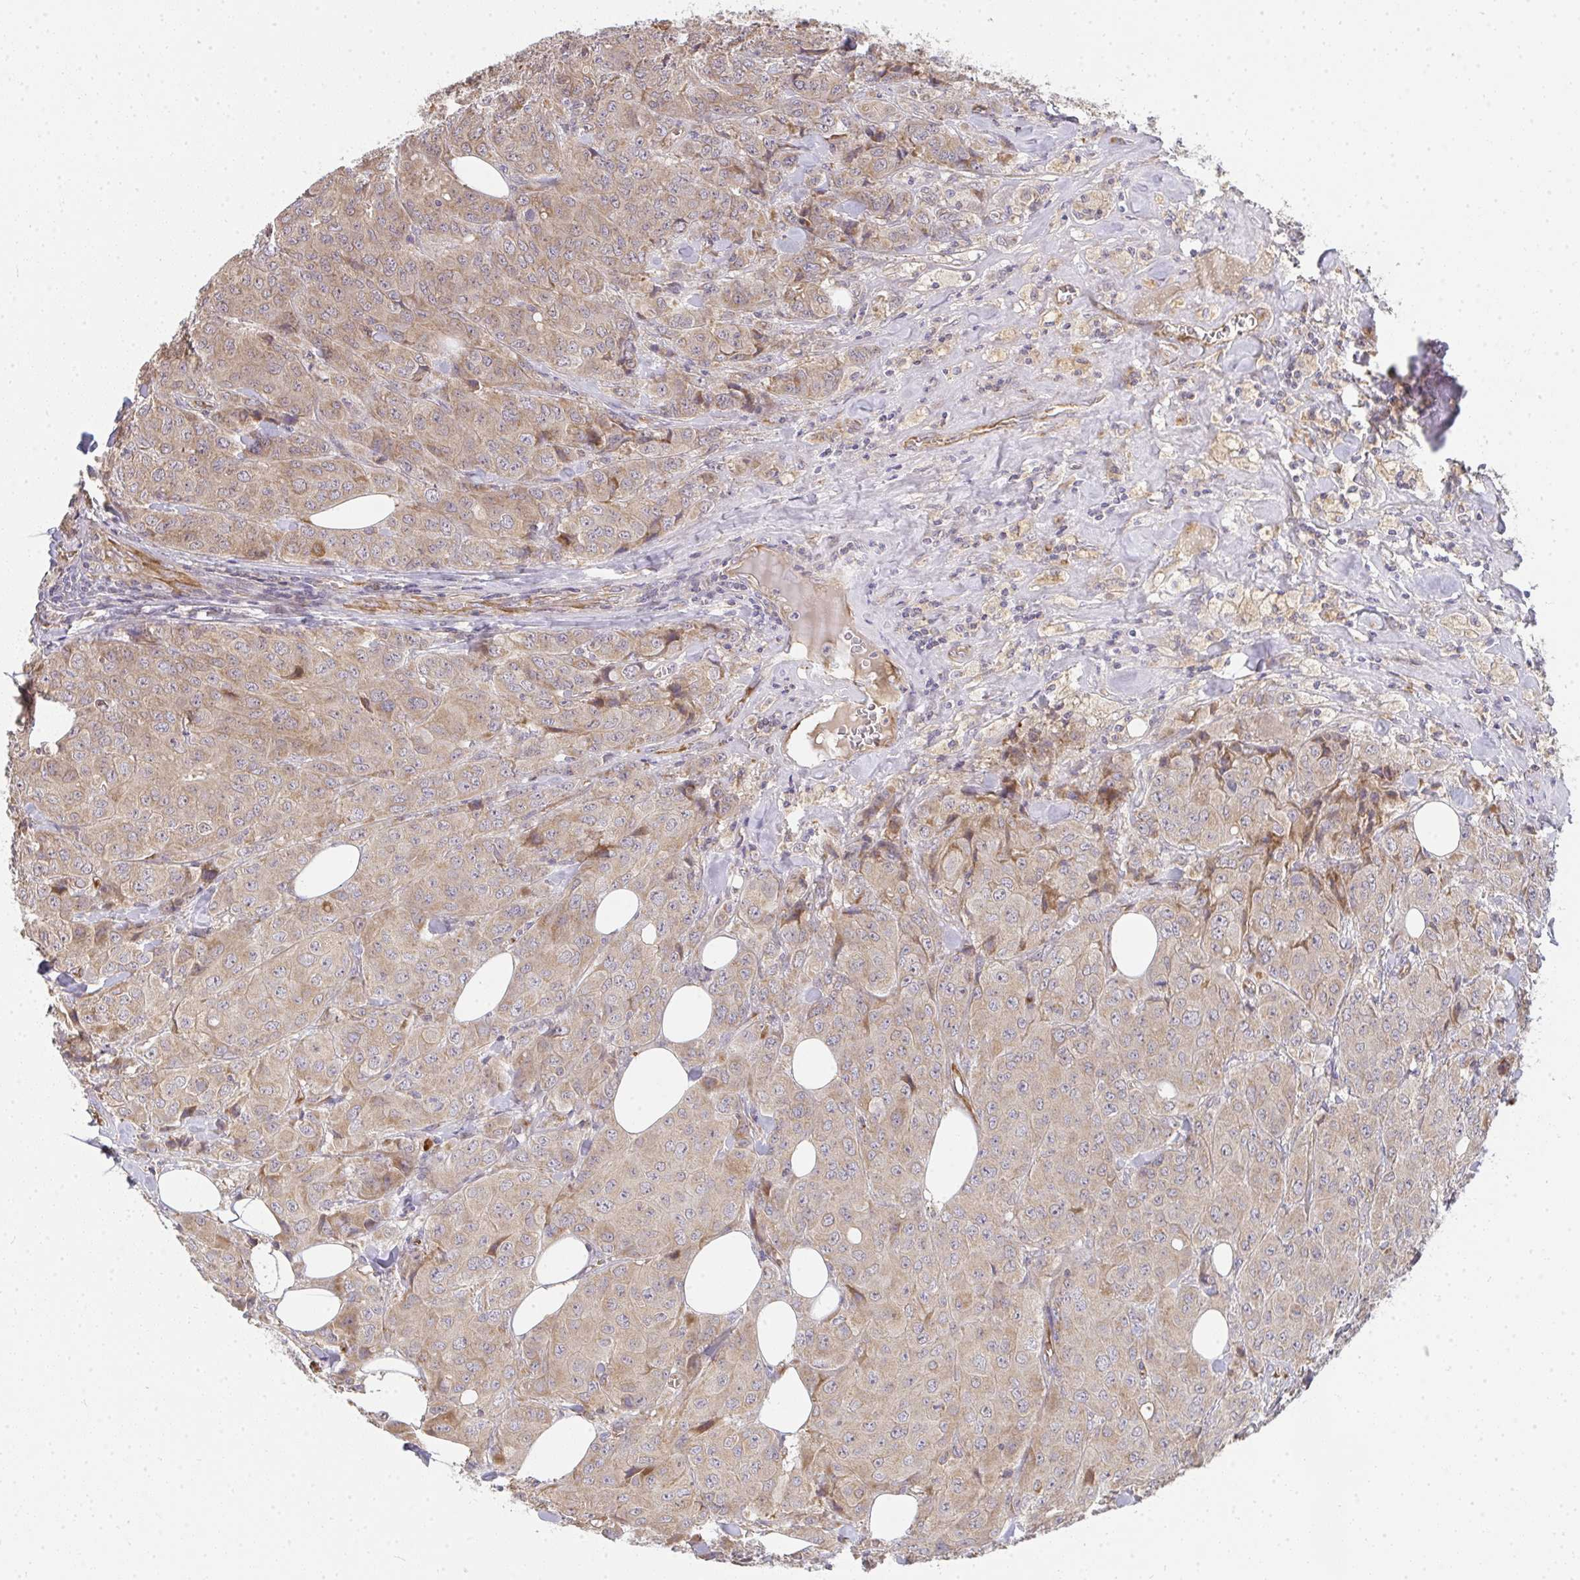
{"staining": {"intensity": "weak", "quantity": ">75%", "location": "cytoplasmic/membranous"}, "tissue": "breast cancer", "cell_type": "Tumor cells", "image_type": "cancer", "snomed": [{"axis": "morphology", "description": "Duct carcinoma"}, {"axis": "topography", "description": "Breast"}], "caption": "IHC (DAB) staining of human breast cancer (invasive ductal carcinoma) displays weak cytoplasmic/membranous protein expression in approximately >75% of tumor cells.", "gene": "B4GALT6", "patient": {"sex": "female", "age": 43}}